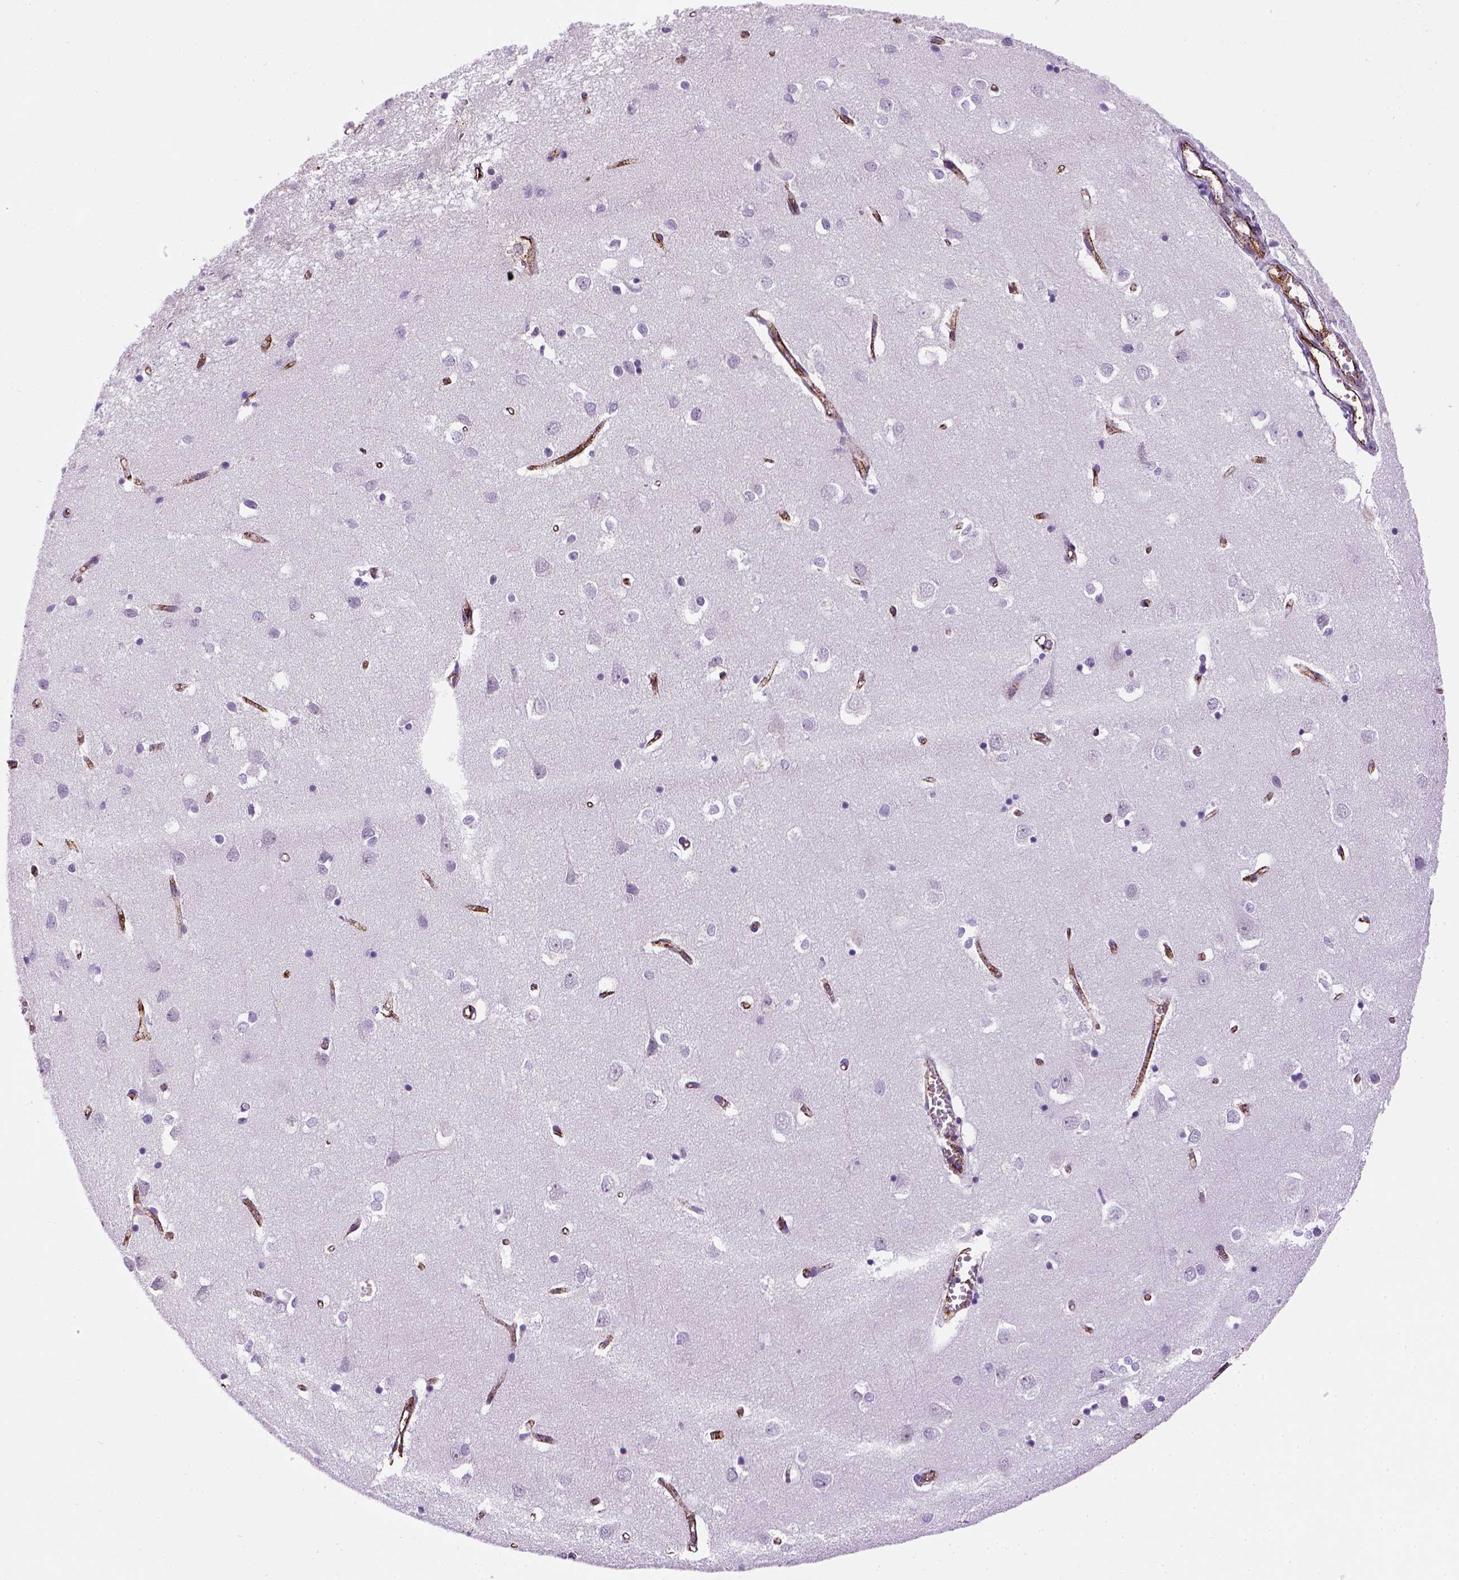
{"staining": {"intensity": "negative", "quantity": "none", "location": "none"}, "tissue": "cerebral cortex", "cell_type": "Endothelial cells", "image_type": "normal", "snomed": [{"axis": "morphology", "description": "Normal tissue, NOS"}, {"axis": "topography", "description": "Cerebral cortex"}], "caption": "Immunohistochemistry (IHC) histopathology image of unremarkable cerebral cortex: human cerebral cortex stained with DAB demonstrates no significant protein staining in endothelial cells.", "gene": "VWF", "patient": {"sex": "male", "age": 70}}